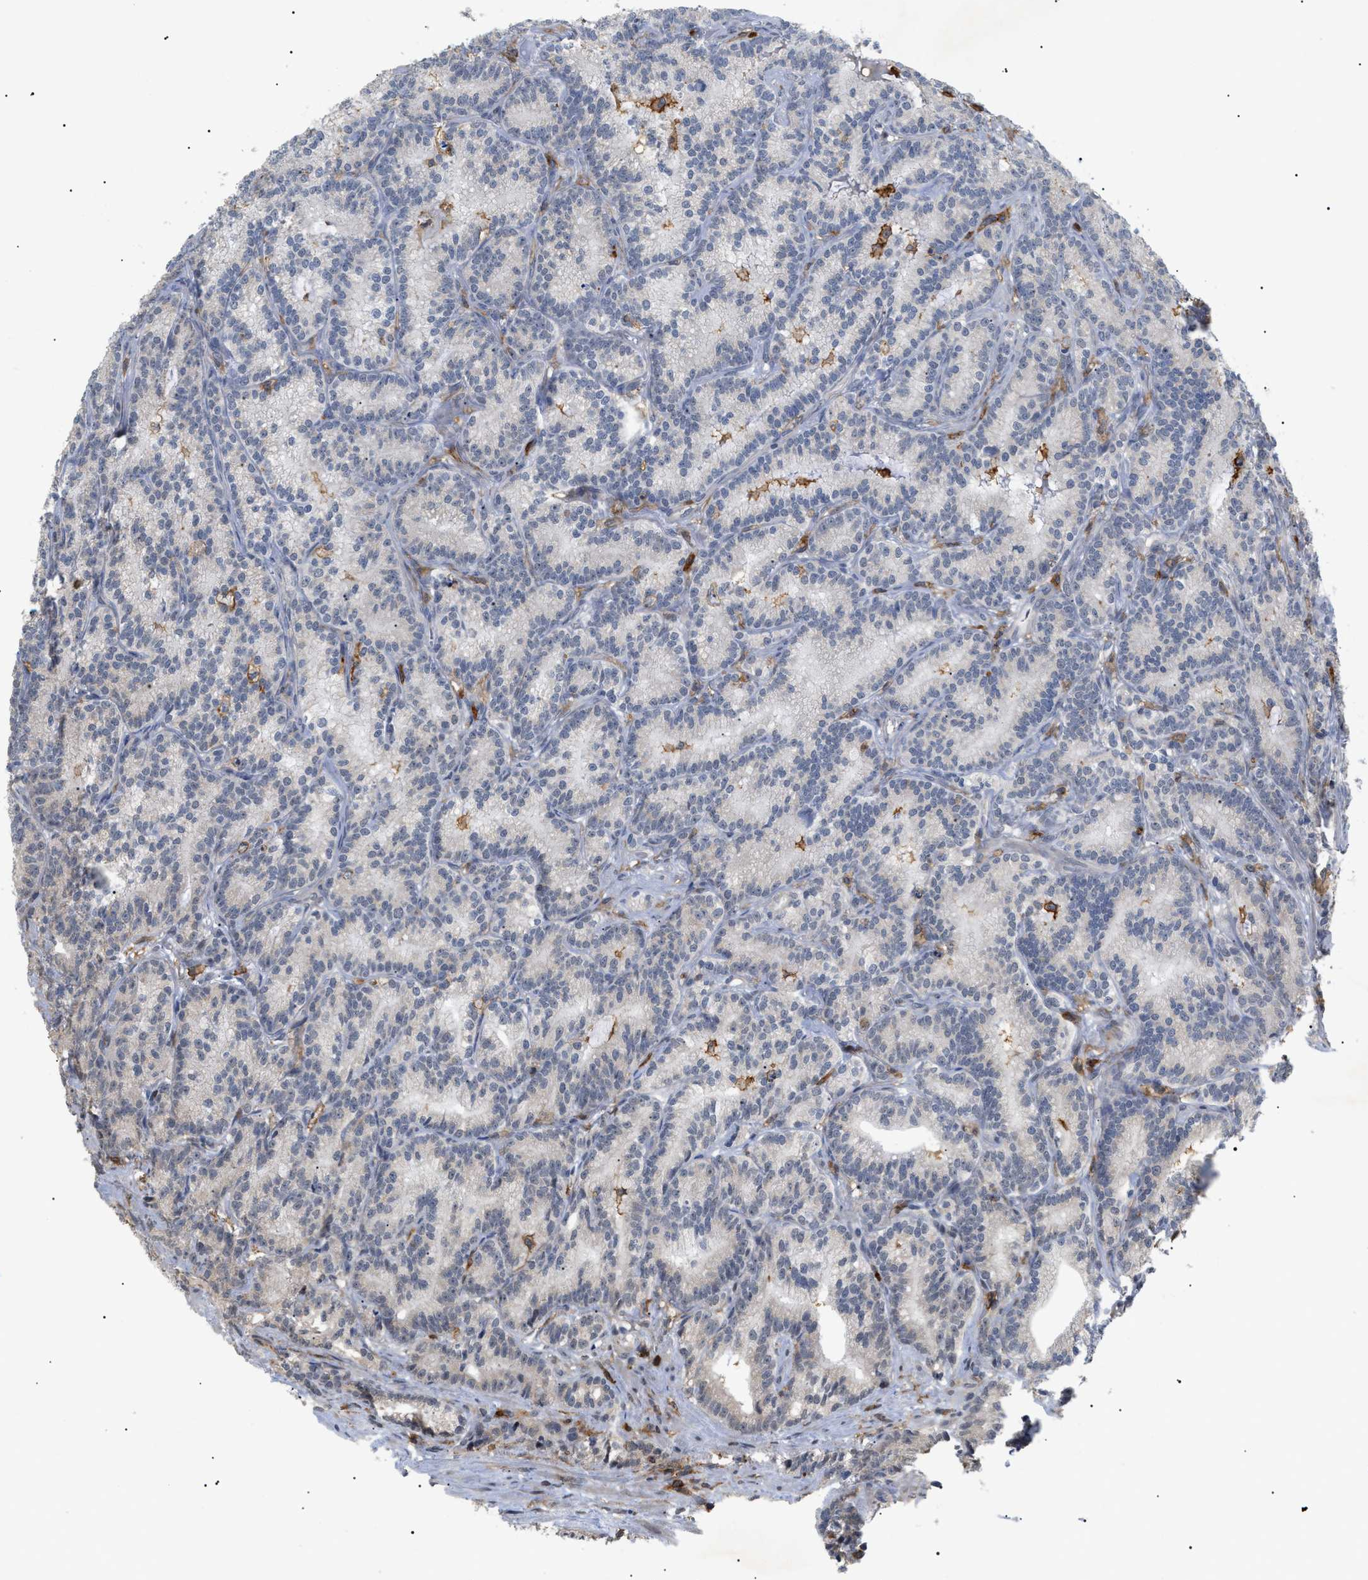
{"staining": {"intensity": "negative", "quantity": "none", "location": "none"}, "tissue": "prostate cancer", "cell_type": "Tumor cells", "image_type": "cancer", "snomed": [{"axis": "morphology", "description": "Adenocarcinoma, Low grade"}, {"axis": "topography", "description": "Prostate"}], "caption": "Immunohistochemical staining of prostate cancer (adenocarcinoma (low-grade)) exhibits no significant positivity in tumor cells.", "gene": "CD300A", "patient": {"sex": "male", "age": 89}}